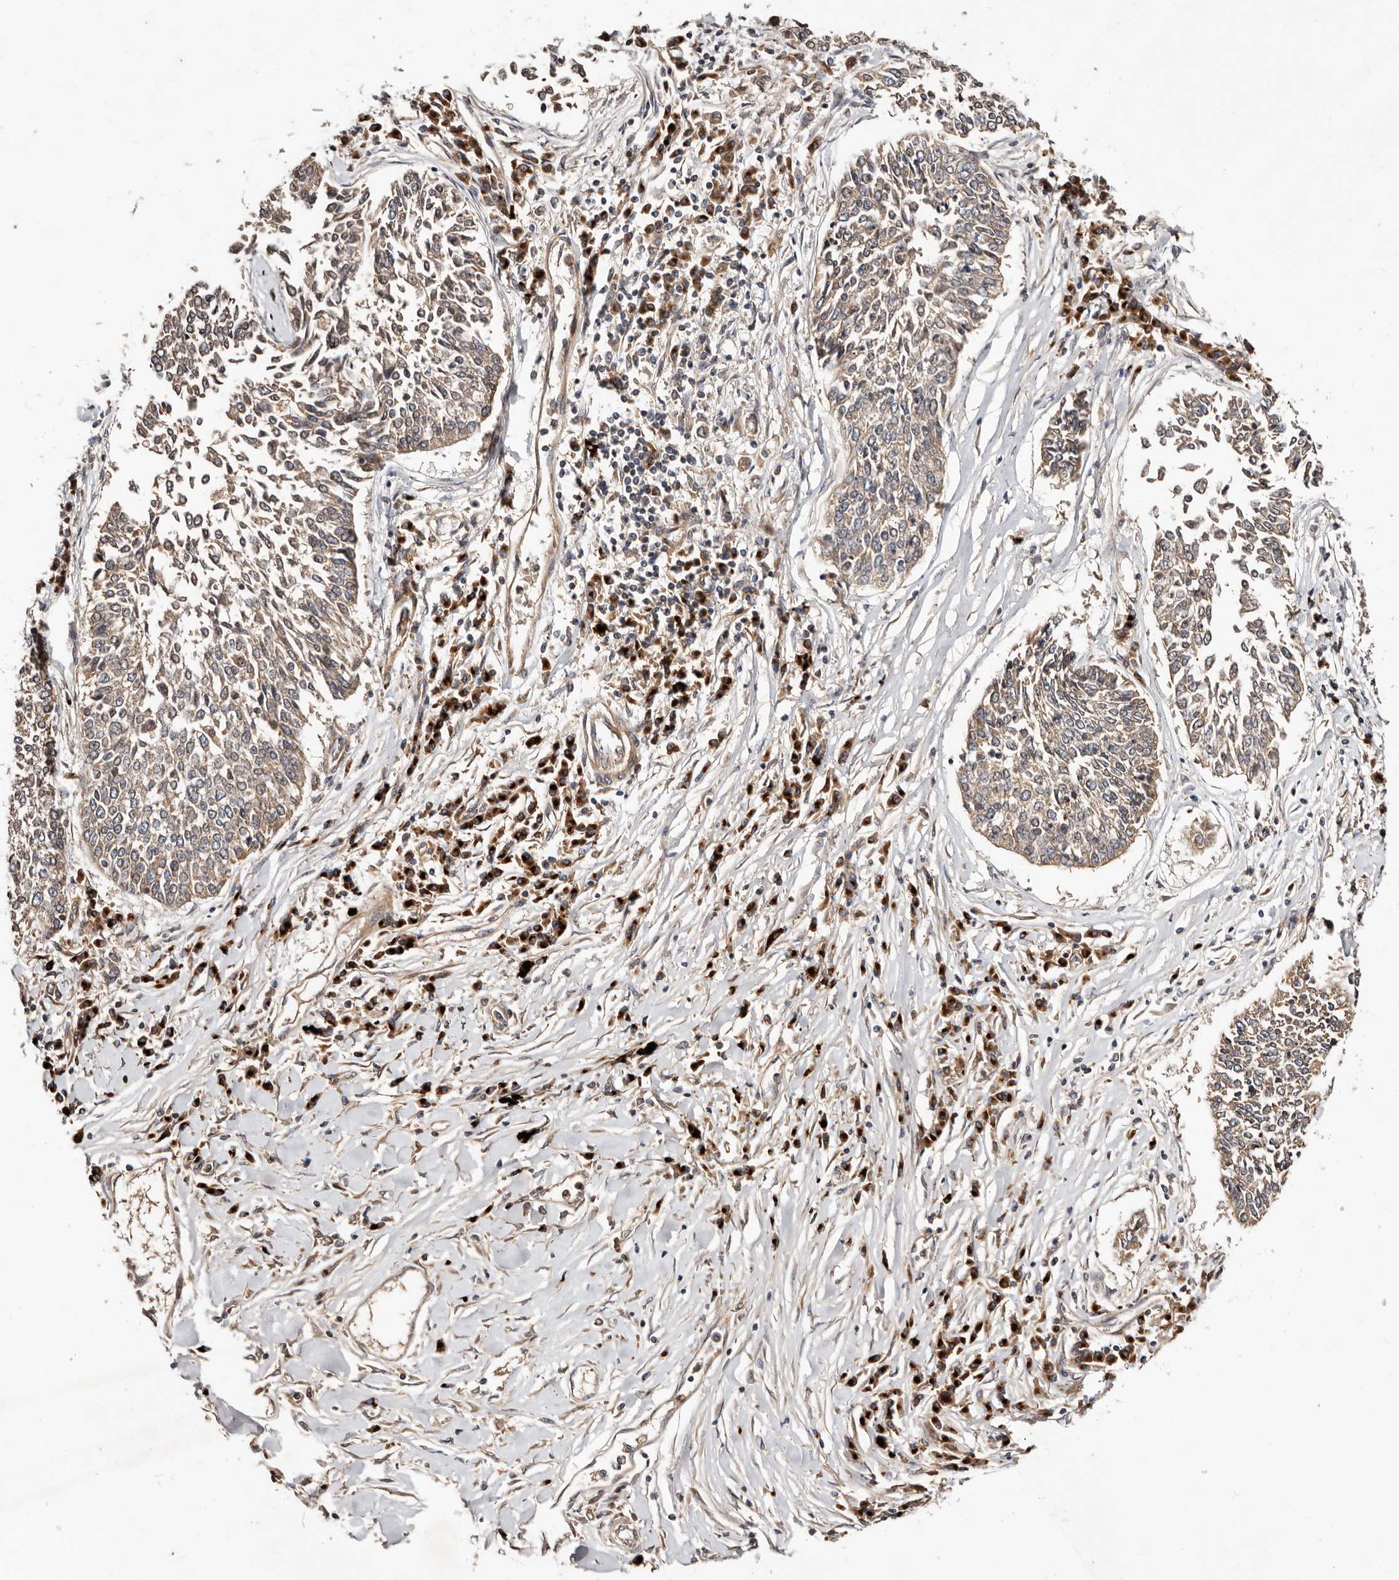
{"staining": {"intensity": "weak", "quantity": "25%-75%", "location": "cytoplasmic/membranous"}, "tissue": "lung cancer", "cell_type": "Tumor cells", "image_type": "cancer", "snomed": [{"axis": "morphology", "description": "Normal tissue, NOS"}, {"axis": "morphology", "description": "Squamous cell carcinoma, NOS"}, {"axis": "topography", "description": "Cartilage tissue"}, {"axis": "topography", "description": "Bronchus"}, {"axis": "topography", "description": "Lung"}, {"axis": "topography", "description": "Peripheral nerve tissue"}], "caption": "There is low levels of weak cytoplasmic/membranous positivity in tumor cells of lung cancer (squamous cell carcinoma), as demonstrated by immunohistochemical staining (brown color).", "gene": "DACT2", "patient": {"sex": "female", "age": 49}}